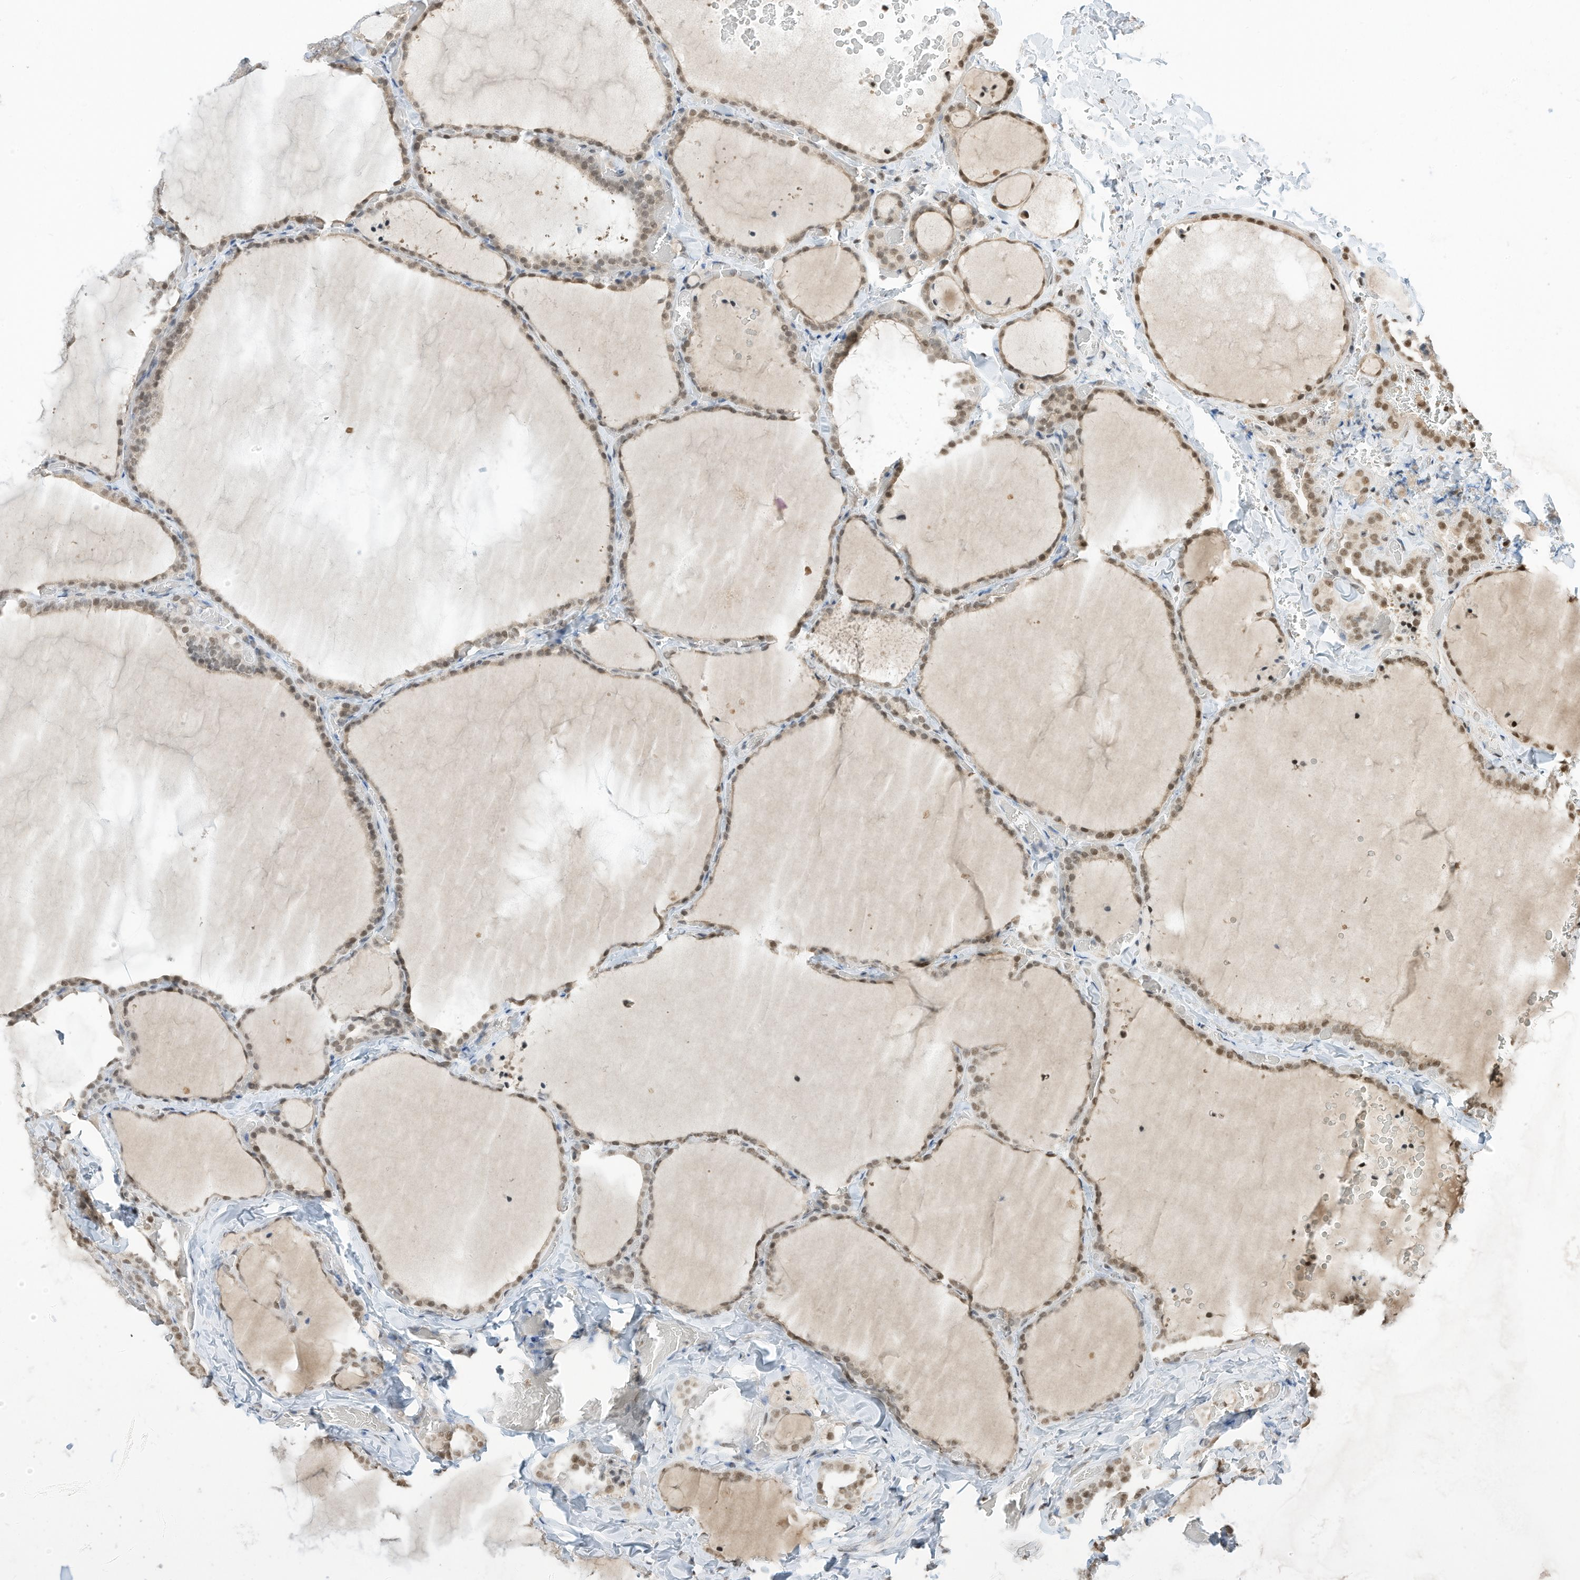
{"staining": {"intensity": "moderate", "quantity": ">75%", "location": "nuclear"}, "tissue": "thyroid gland", "cell_type": "Glandular cells", "image_type": "normal", "snomed": [{"axis": "morphology", "description": "Normal tissue, NOS"}, {"axis": "topography", "description": "Thyroid gland"}], "caption": "Immunohistochemistry (IHC) (DAB) staining of benign thyroid gland shows moderate nuclear protein expression in about >75% of glandular cells. The protein of interest is shown in brown color, while the nuclei are stained blue.", "gene": "ZNF195", "patient": {"sex": "female", "age": 22}}